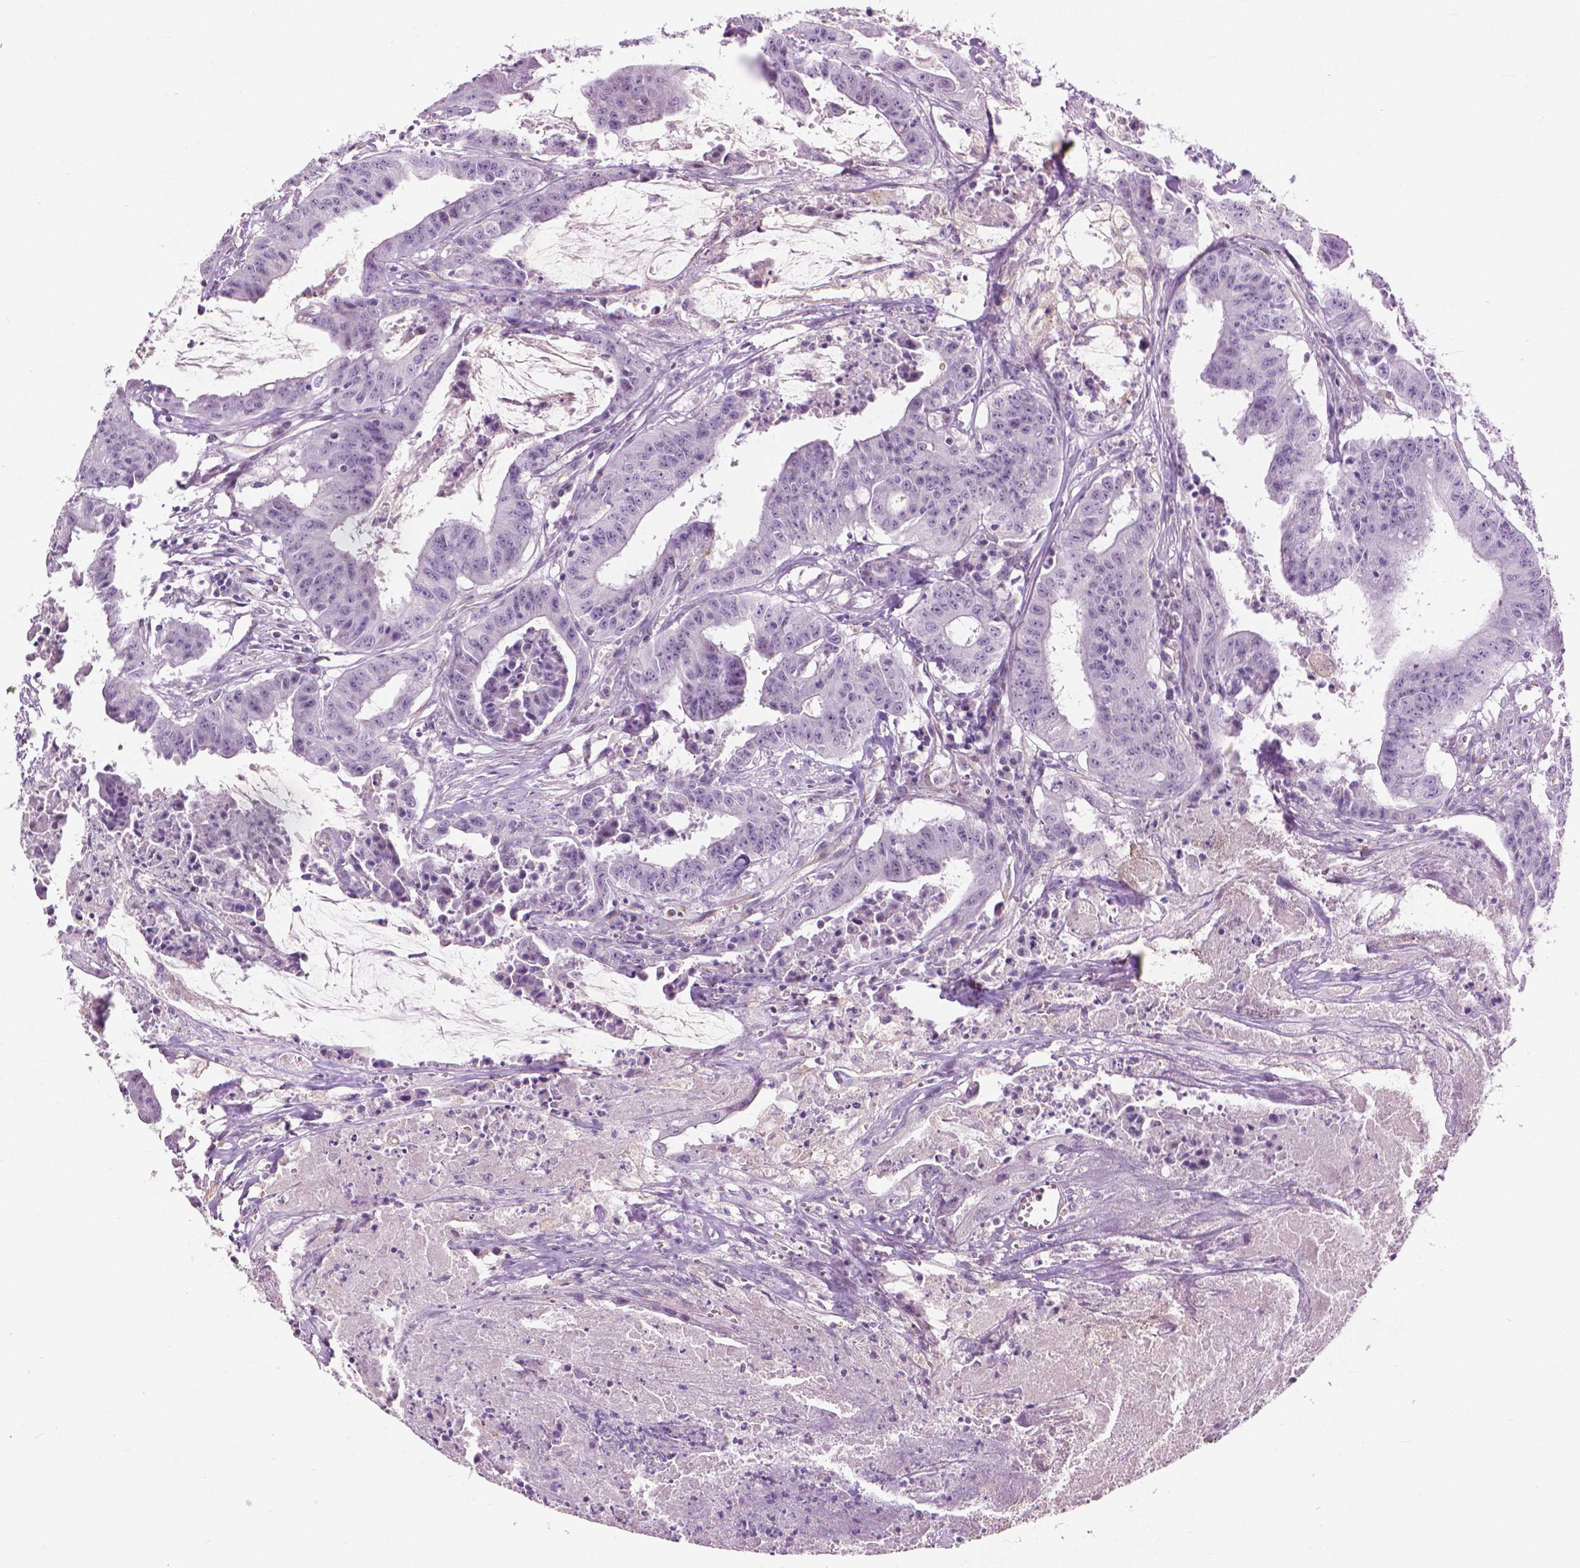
{"staining": {"intensity": "negative", "quantity": "none", "location": "none"}, "tissue": "colorectal cancer", "cell_type": "Tumor cells", "image_type": "cancer", "snomed": [{"axis": "morphology", "description": "Adenocarcinoma, NOS"}, {"axis": "topography", "description": "Colon"}], "caption": "DAB immunohistochemical staining of human colorectal cancer (adenocarcinoma) displays no significant expression in tumor cells.", "gene": "KRT73", "patient": {"sex": "male", "age": 33}}